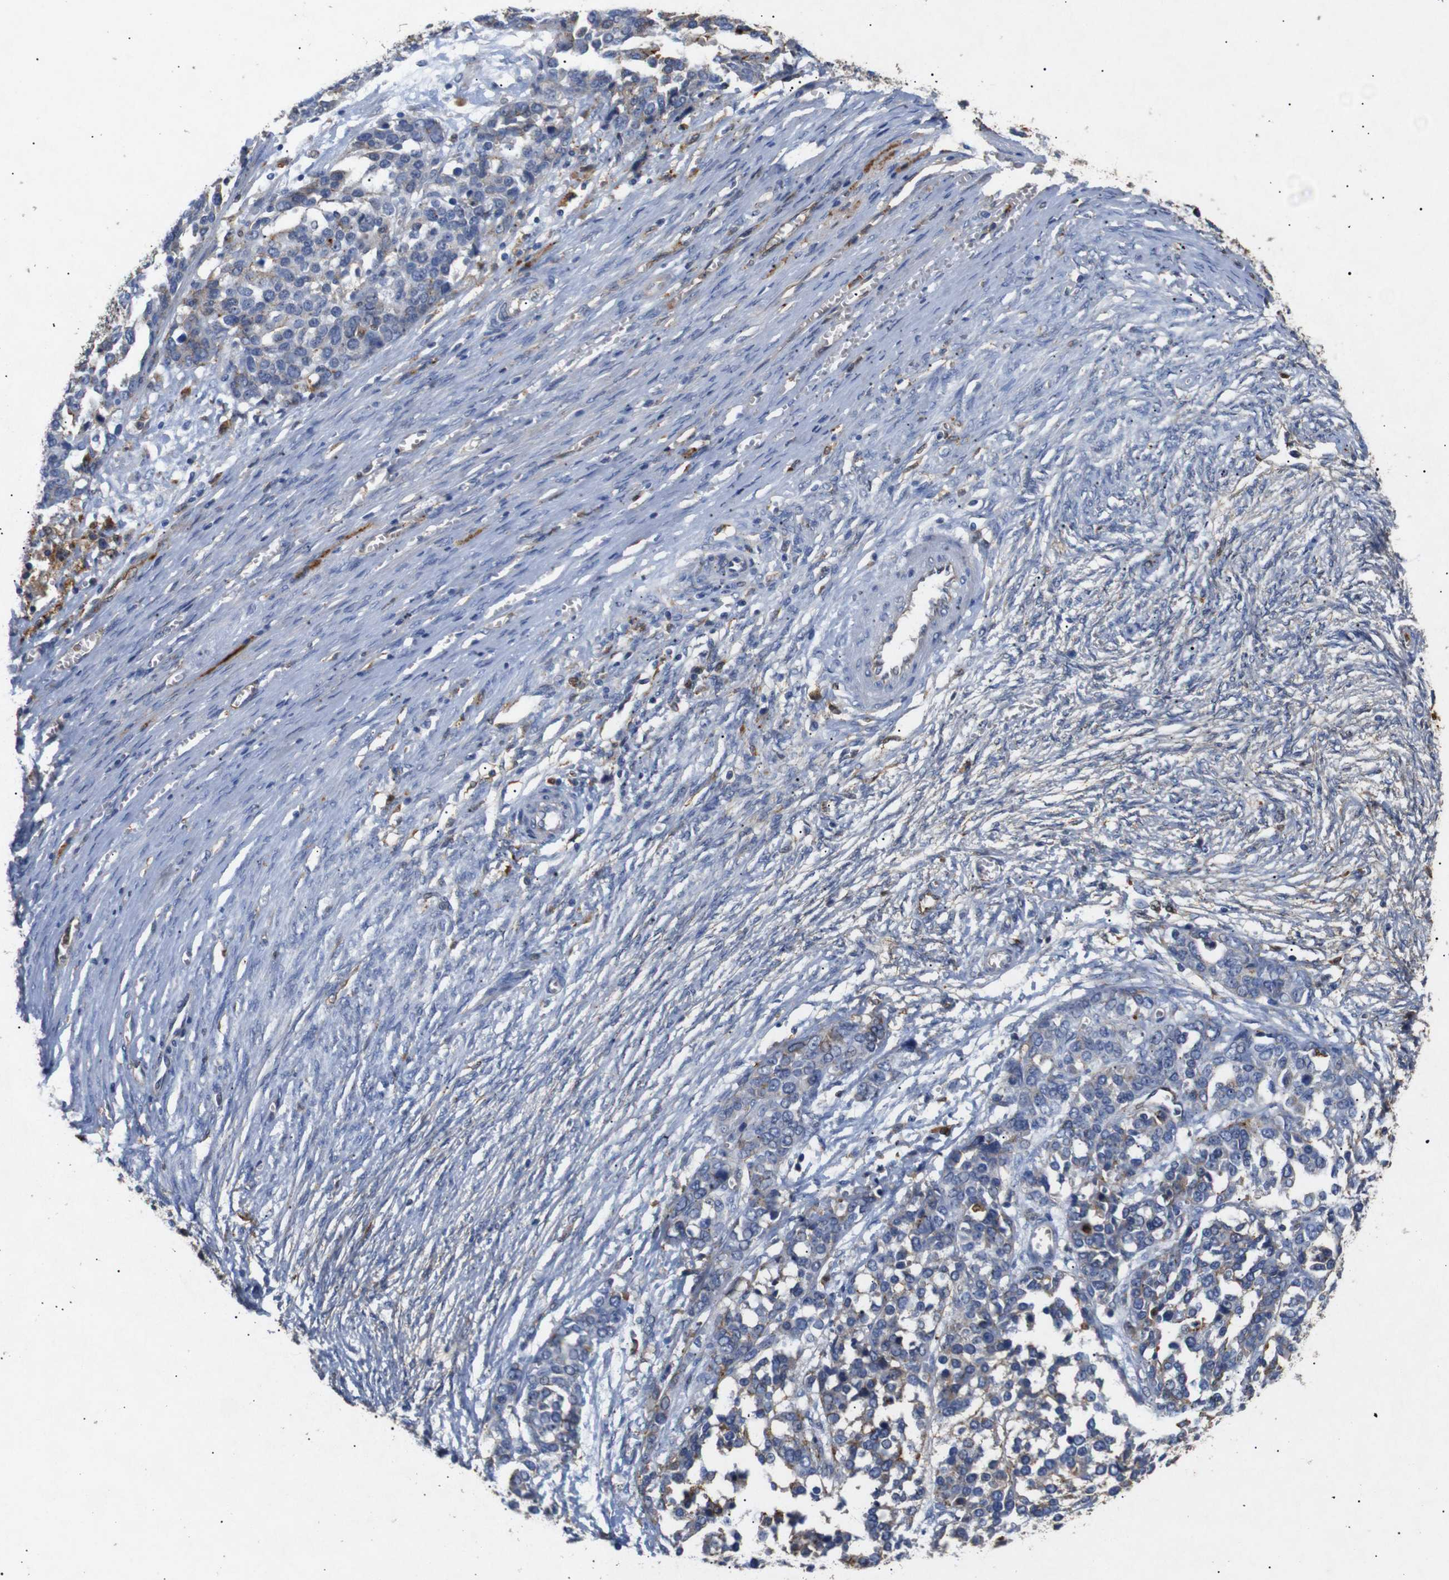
{"staining": {"intensity": "strong", "quantity": "<25%", "location": "cytoplasmic/membranous"}, "tissue": "ovarian cancer", "cell_type": "Tumor cells", "image_type": "cancer", "snomed": [{"axis": "morphology", "description": "Cystadenocarcinoma, serous, NOS"}, {"axis": "topography", "description": "Ovary"}], "caption": "Protein analysis of serous cystadenocarcinoma (ovarian) tissue exhibits strong cytoplasmic/membranous expression in about <25% of tumor cells. The protein is shown in brown color, while the nuclei are stained blue.", "gene": "SDCBP", "patient": {"sex": "female", "age": 44}}